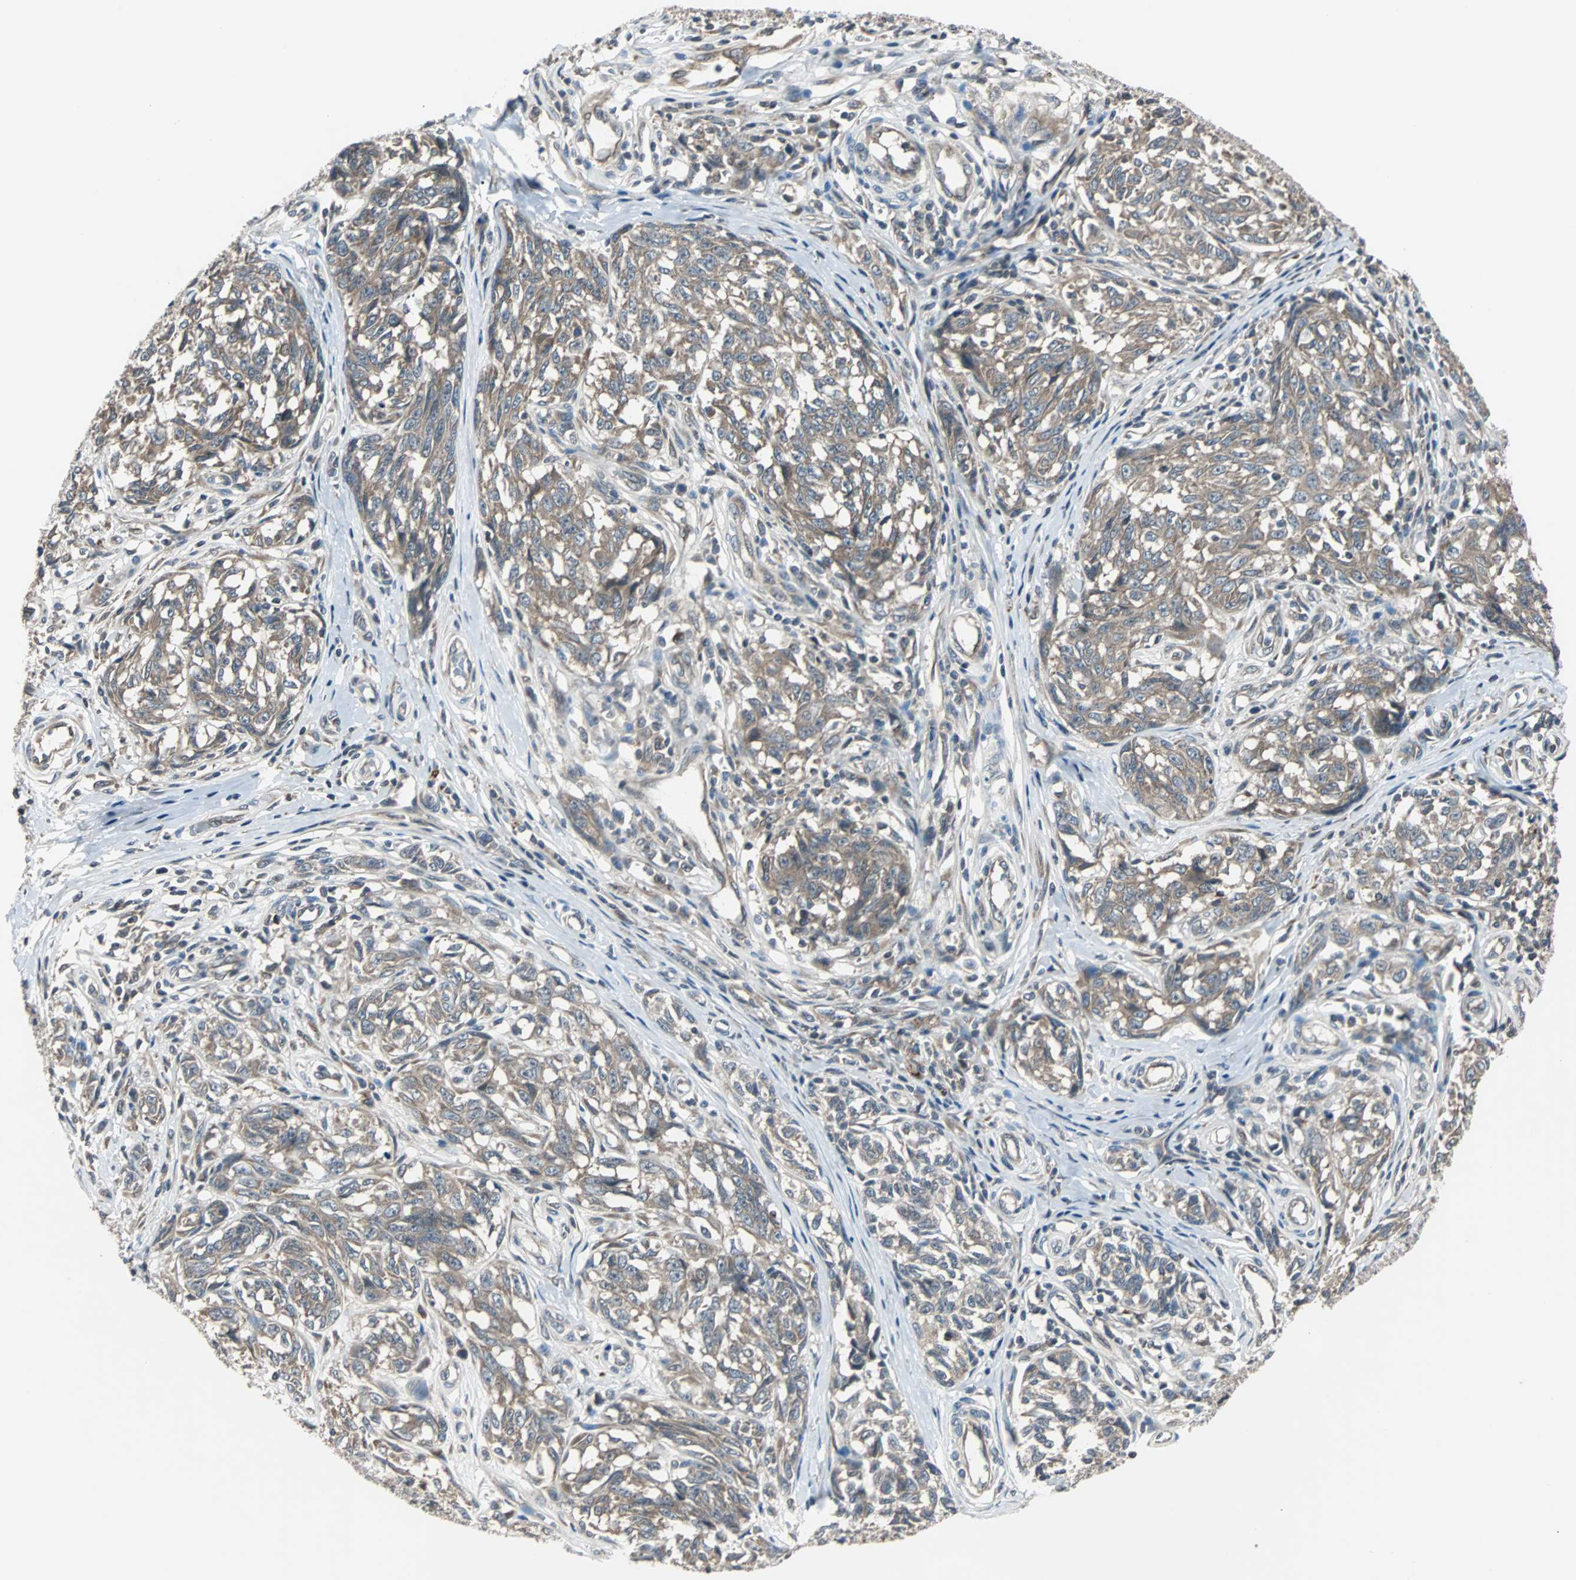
{"staining": {"intensity": "moderate", "quantity": ">75%", "location": "cytoplasmic/membranous"}, "tissue": "melanoma", "cell_type": "Tumor cells", "image_type": "cancer", "snomed": [{"axis": "morphology", "description": "Malignant melanoma, NOS"}, {"axis": "topography", "description": "Skin"}], "caption": "Approximately >75% of tumor cells in human malignant melanoma display moderate cytoplasmic/membranous protein expression as visualized by brown immunohistochemical staining.", "gene": "ARF1", "patient": {"sex": "female", "age": 64}}